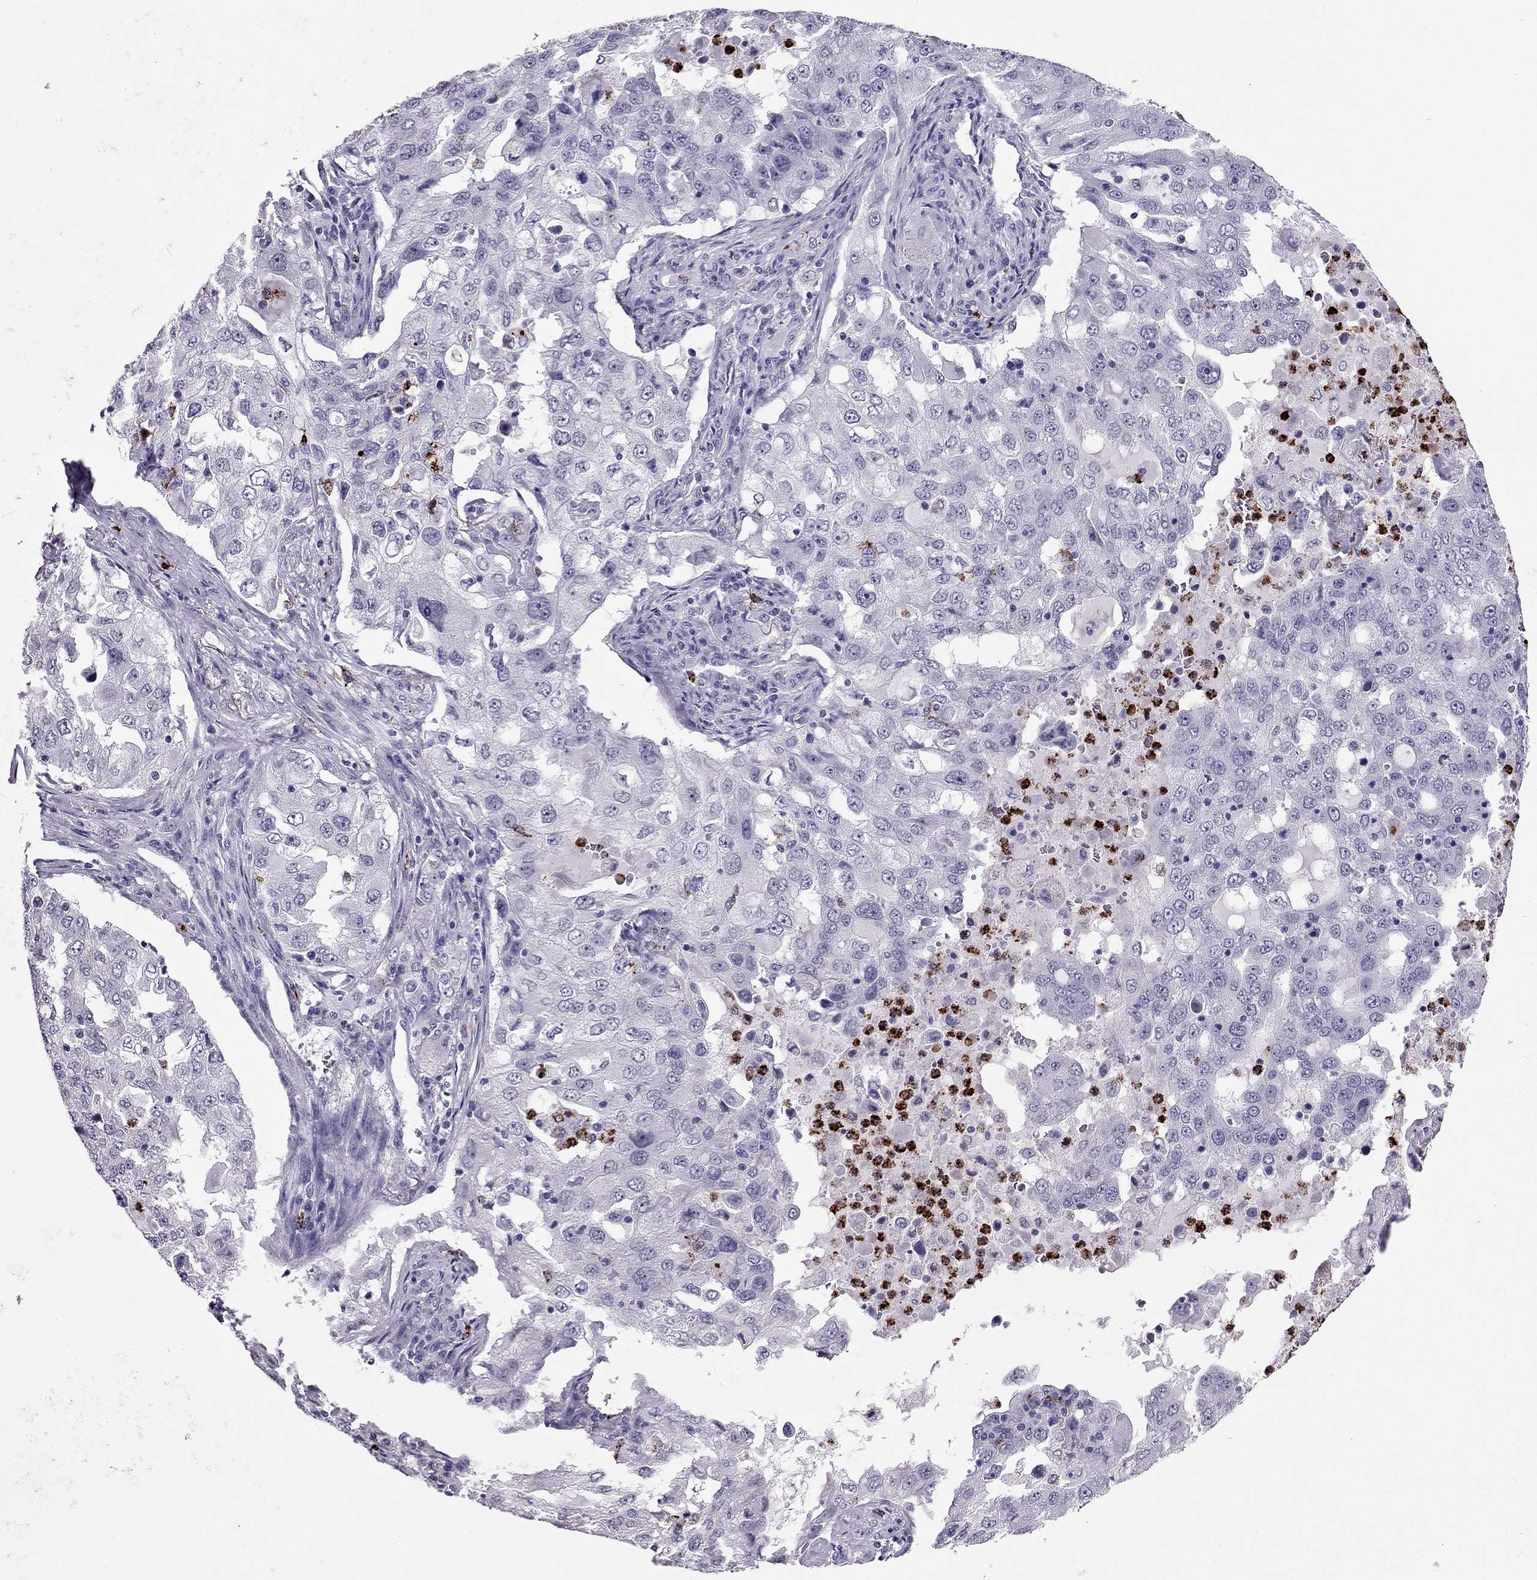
{"staining": {"intensity": "negative", "quantity": "none", "location": "none"}, "tissue": "lung cancer", "cell_type": "Tumor cells", "image_type": "cancer", "snomed": [{"axis": "morphology", "description": "Adenocarcinoma, NOS"}, {"axis": "topography", "description": "Lung"}], "caption": "This is an IHC photomicrograph of human adenocarcinoma (lung). There is no expression in tumor cells.", "gene": "CCL27", "patient": {"sex": "female", "age": 61}}